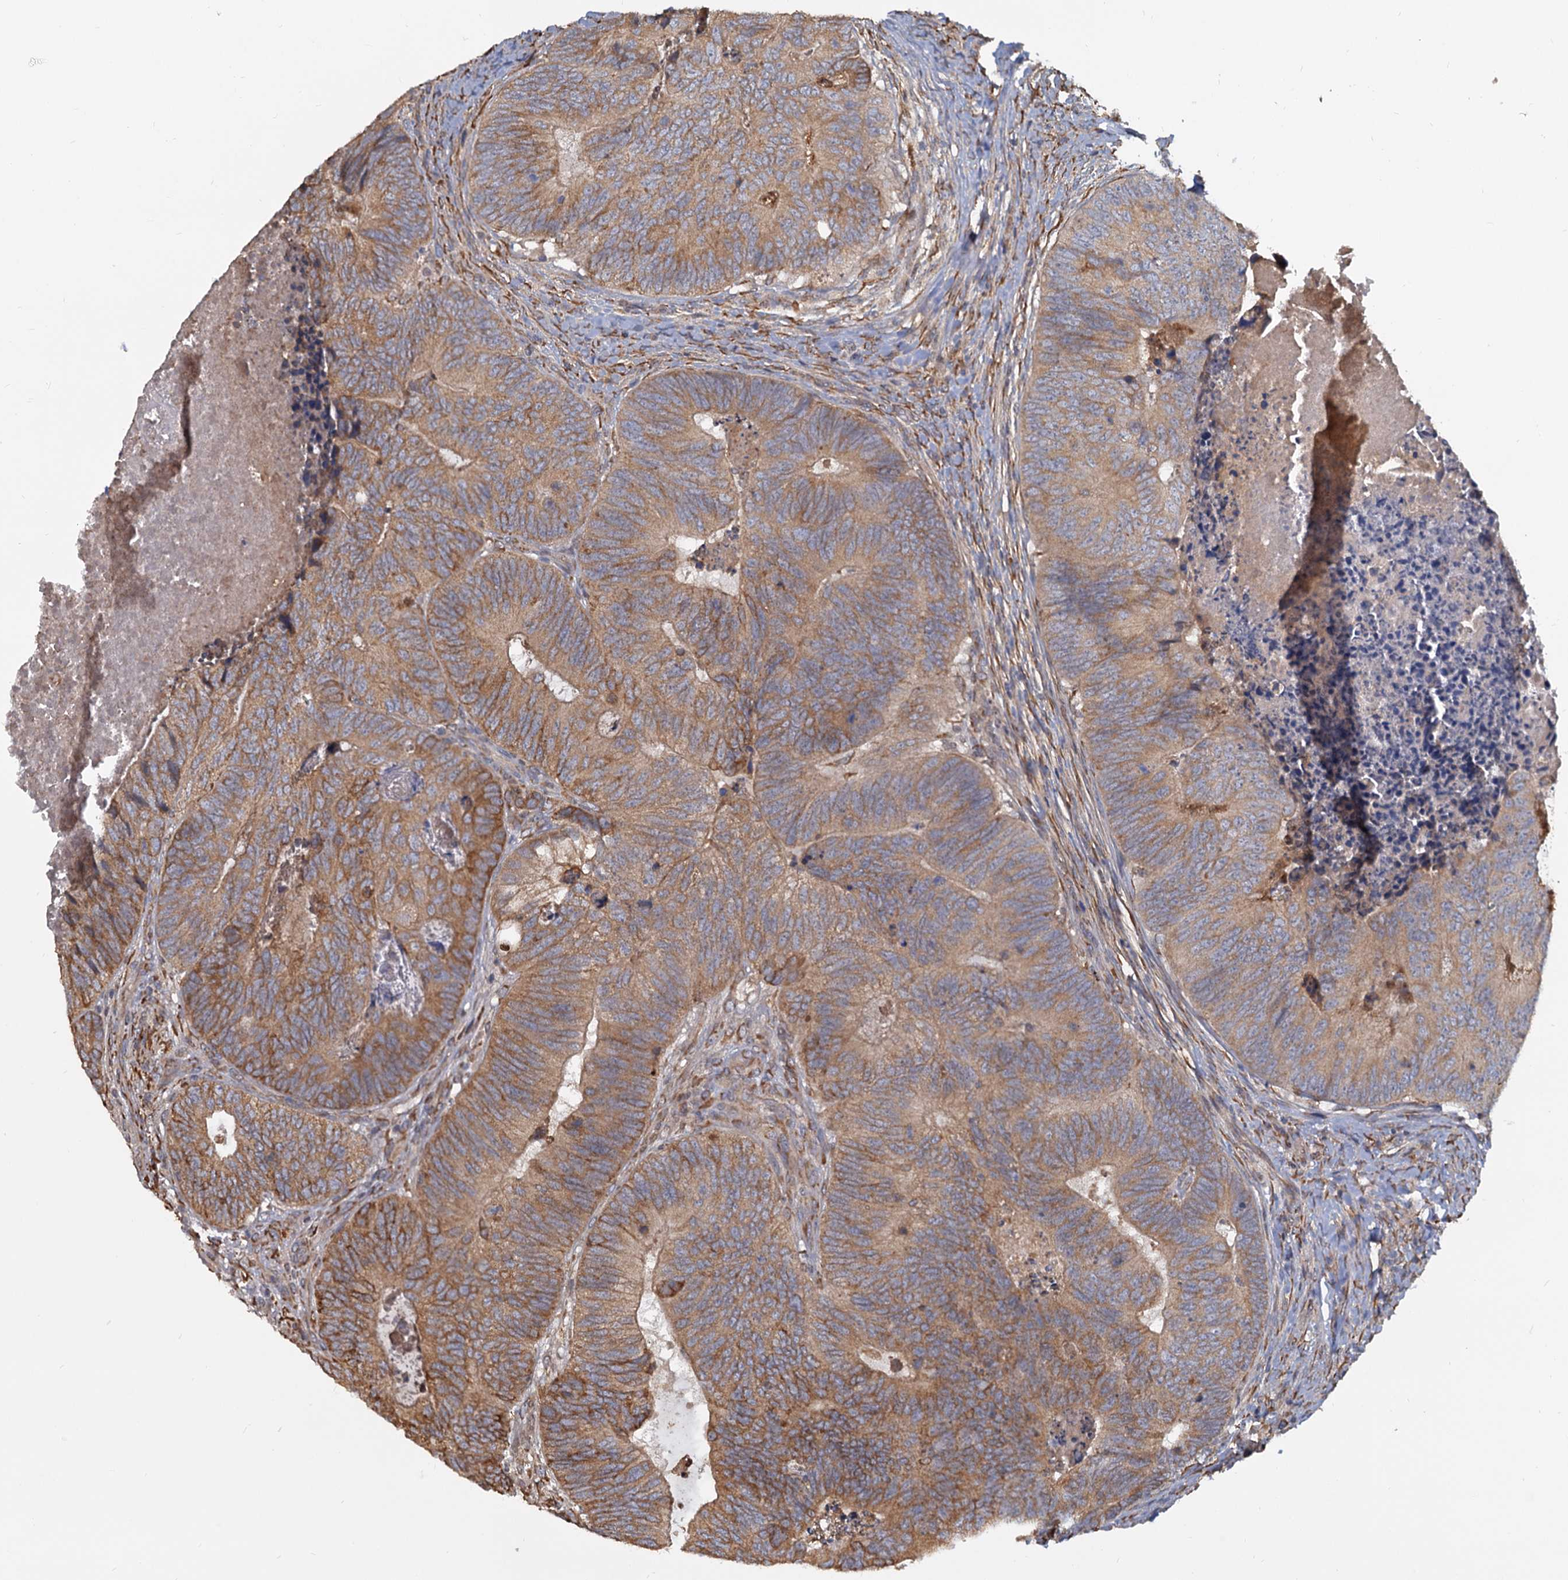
{"staining": {"intensity": "moderate", "quantity": ">75%", "location": "cytoplasmic/membranous"}, "tissue": "colorectal cancer", "cell_type": "Tumor cells", "image_type": "cancer", "snomed": [{"axis": "morphology", "description": "Adenocarcinoma, NOS"}, {"axis": "topography", "description": "Colon"}], "caption": "Colorectal cancer stained for a protein (brown) displays moderate cytoplasmic/membranous positive staining in about >75% of tumor cells.", "gene": "LRRC51", "patient": {"sex": "female", "age": 67}}